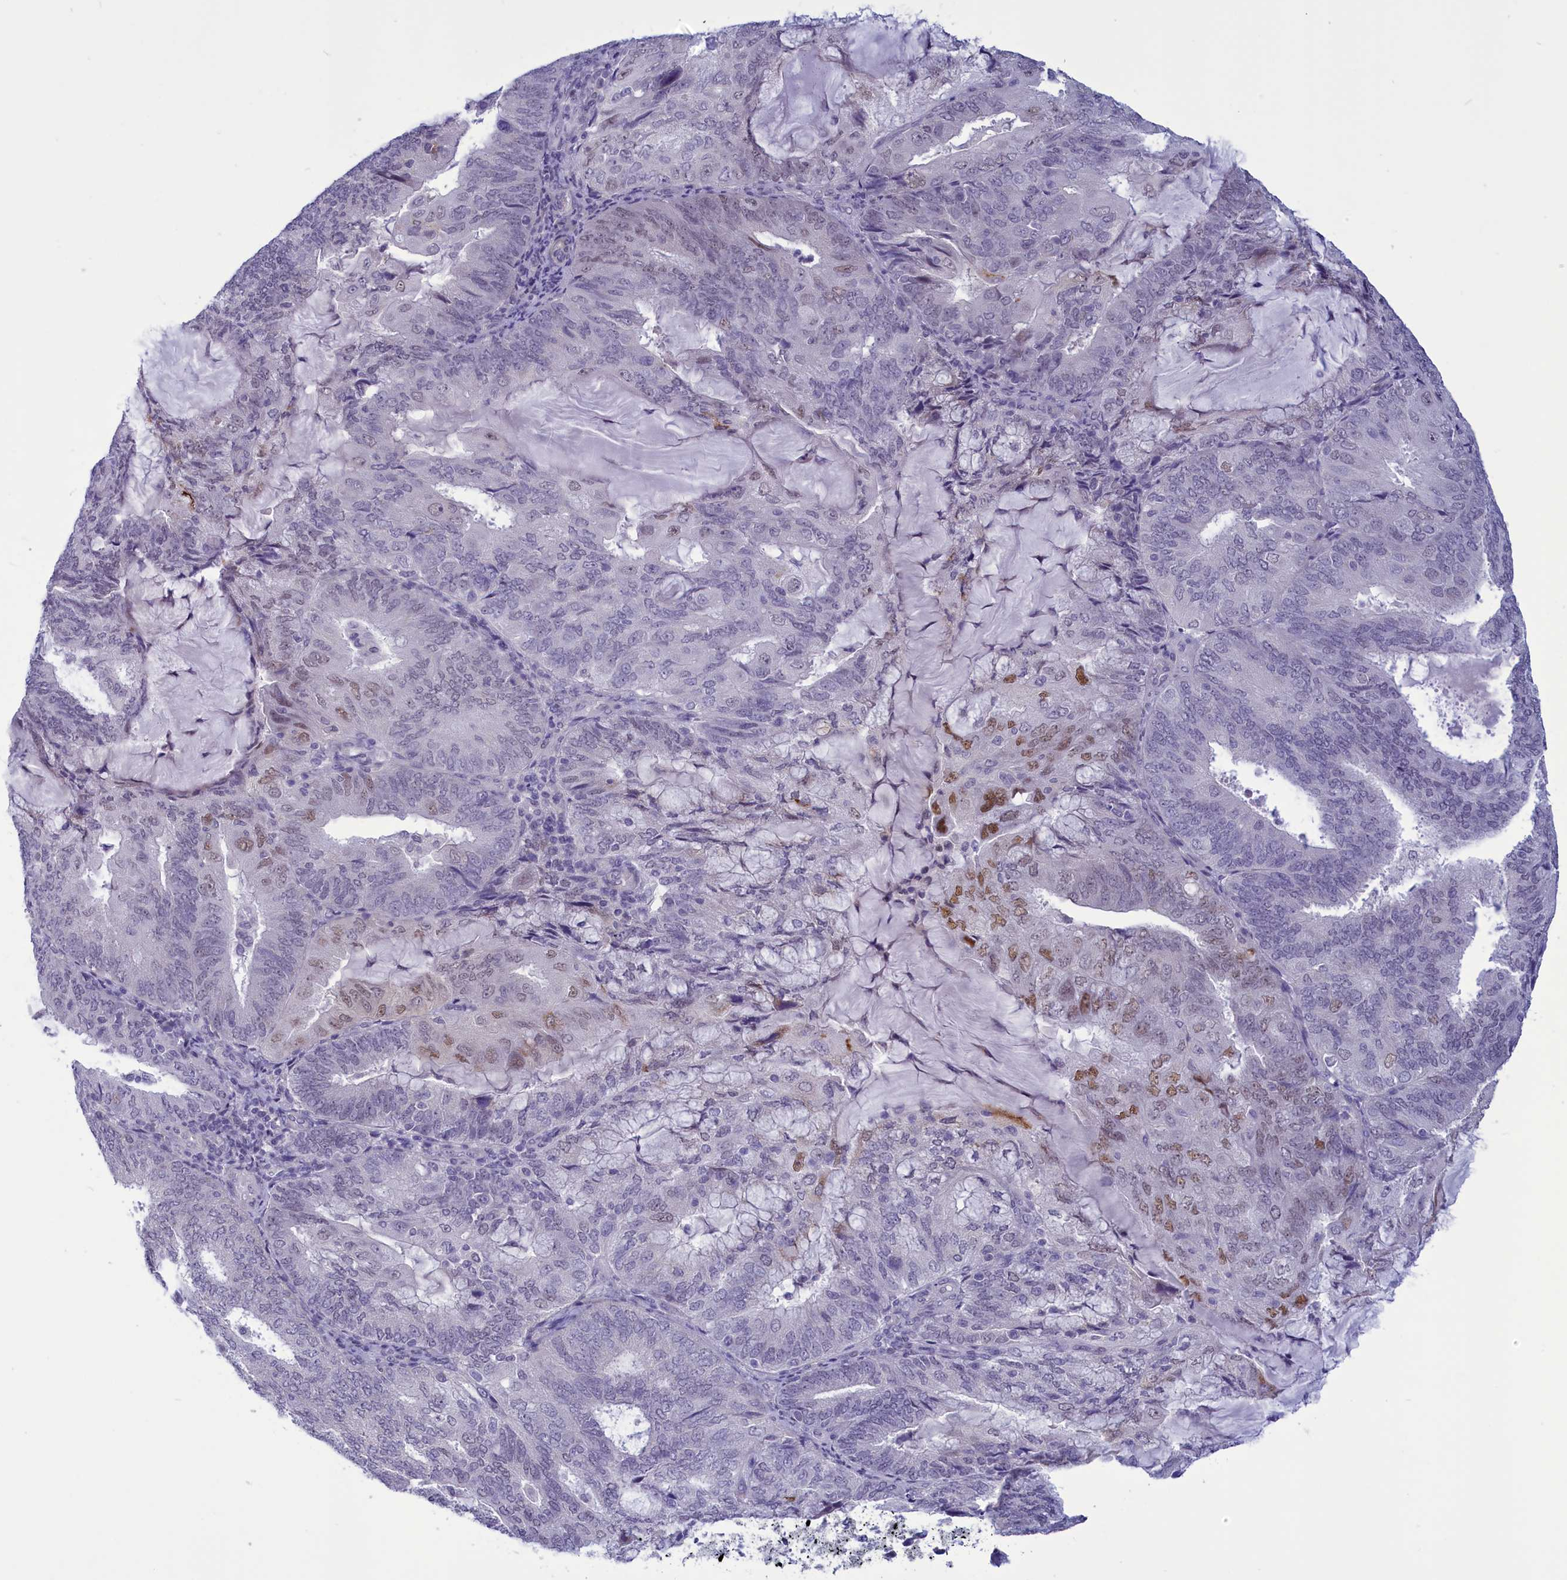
{"staining": {"intensity": "moderate", "quantity": "<25%", "location": "nuclear"}, "tissue": "endometrial cancer", "cell_type": "Tumor cells", "image_type": "cancer", "snomed": [{"axis": "morphology", "description": "Adenocarcinoma, NOS"}, {"axis": "topography", "description": "Endometrium"}], "caption": "Immunohistochemical staining of human adenocarcinoma (endometrial) shows low levels of moderate nuclear protein positivity in about <25% of tumor cells.", "gene": "ELOA2", "patient": {"sex": "female", "age": 81}}